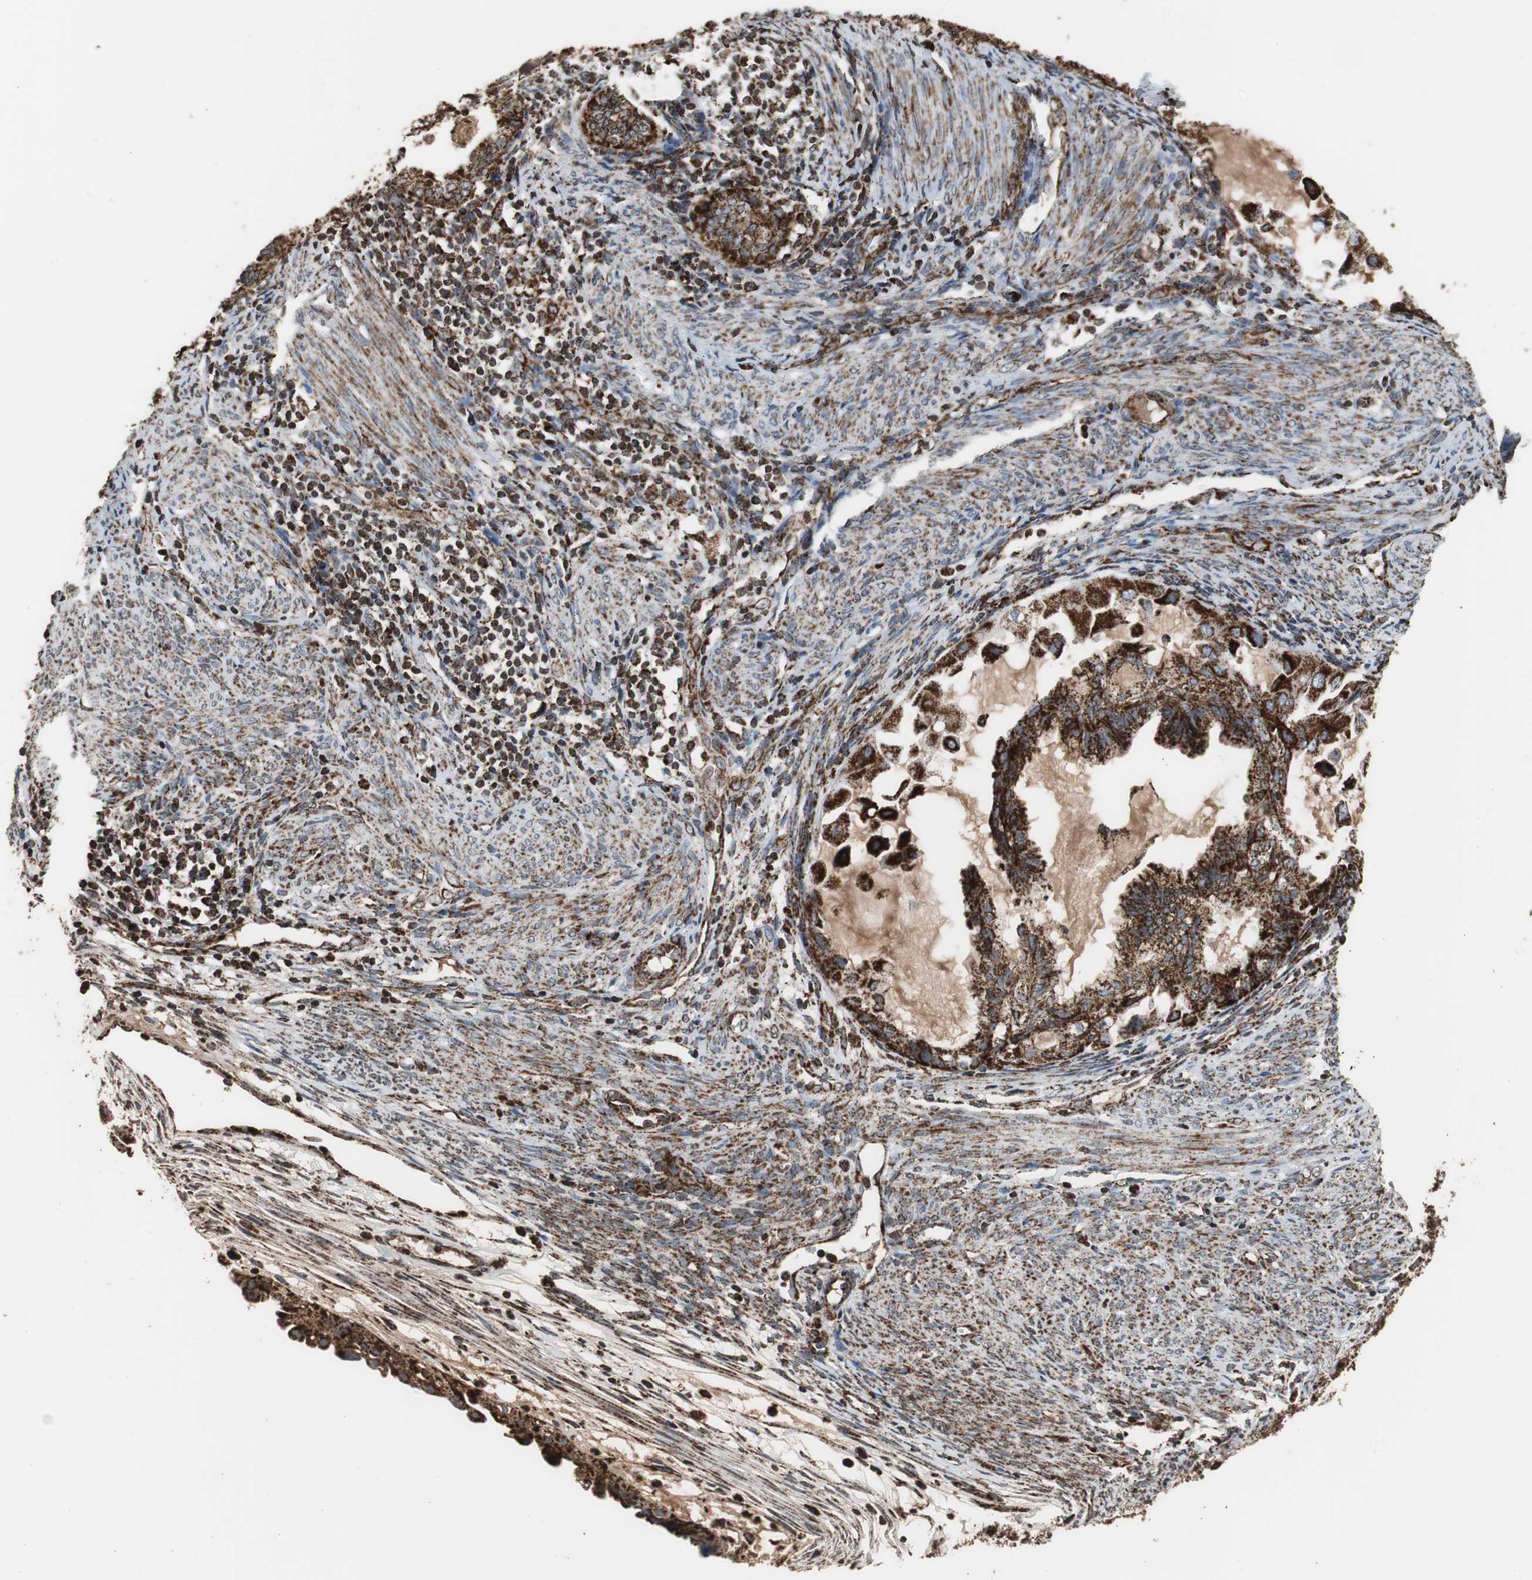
{"staining": {"intensity": "strong", "quantity": ">75%", "location": "cytoplasmic/membranous"}, "tissue": "cervical cancer", "cell_type": "Tumor cells", "image_type": "cancer", "snomed": [{"axis": "morphology", "description": "Normal tissue, NOS"}, {"axis": "morphology", "description": "Adenocarcinoma, NOS"}, {"axis": "topography", "description": "Cervix"}, {"axis": "topography", "description": "Endometrium"}], "caption": "Immunohistochemistry (DAB (3,3'-diaminobenzidine)) staining of adenocarcinoma (cervical) displays strong cytoplasmic/membranous protein staining in about >75% of tumor cells. Nuclei are stained in blue.", "gene": "HSPA9", "patient": {"sex": "female", "age": 86}}